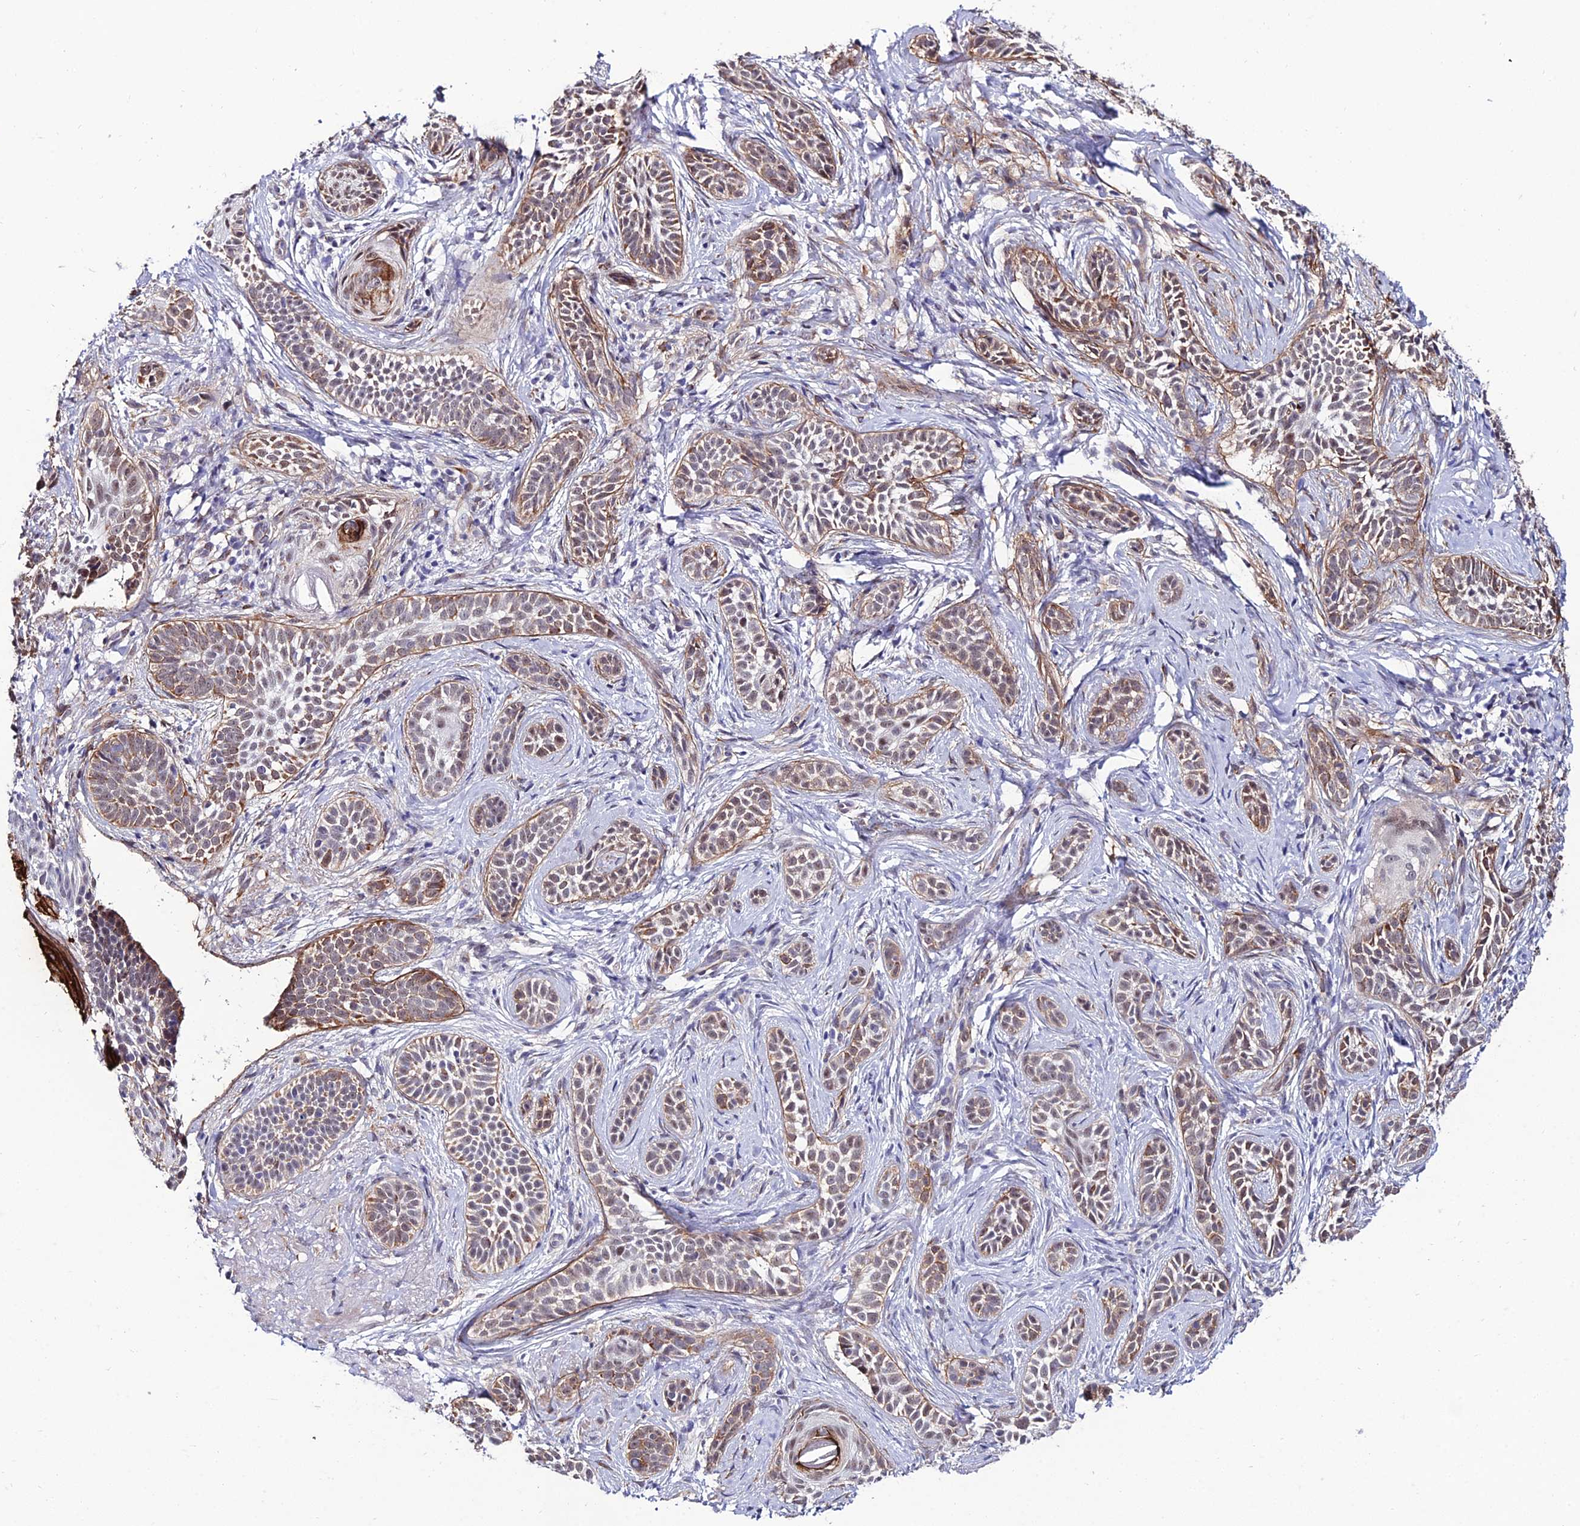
{"staining": {"intensity": "moderate", "quantity": "25%-75%", "location": "cytoplasmic/membranous"}, "tissue": "skin cancer", "cell_type": "Tumor cells", "image_type": "cancer", "snomed": [{"axis": "morphology", "description": "Basal cell carcinoma"}, {"axis": "topography", "description": "Skin"}], "caption": "There is medium levels of moderate cytoplasmic/membranous positivity in tumor cells of skin cancer, as demonstrated by immunohistochemical staining (brown color).", "gene": "SYT15", "patient": {"sex": "male", "age": 71}}